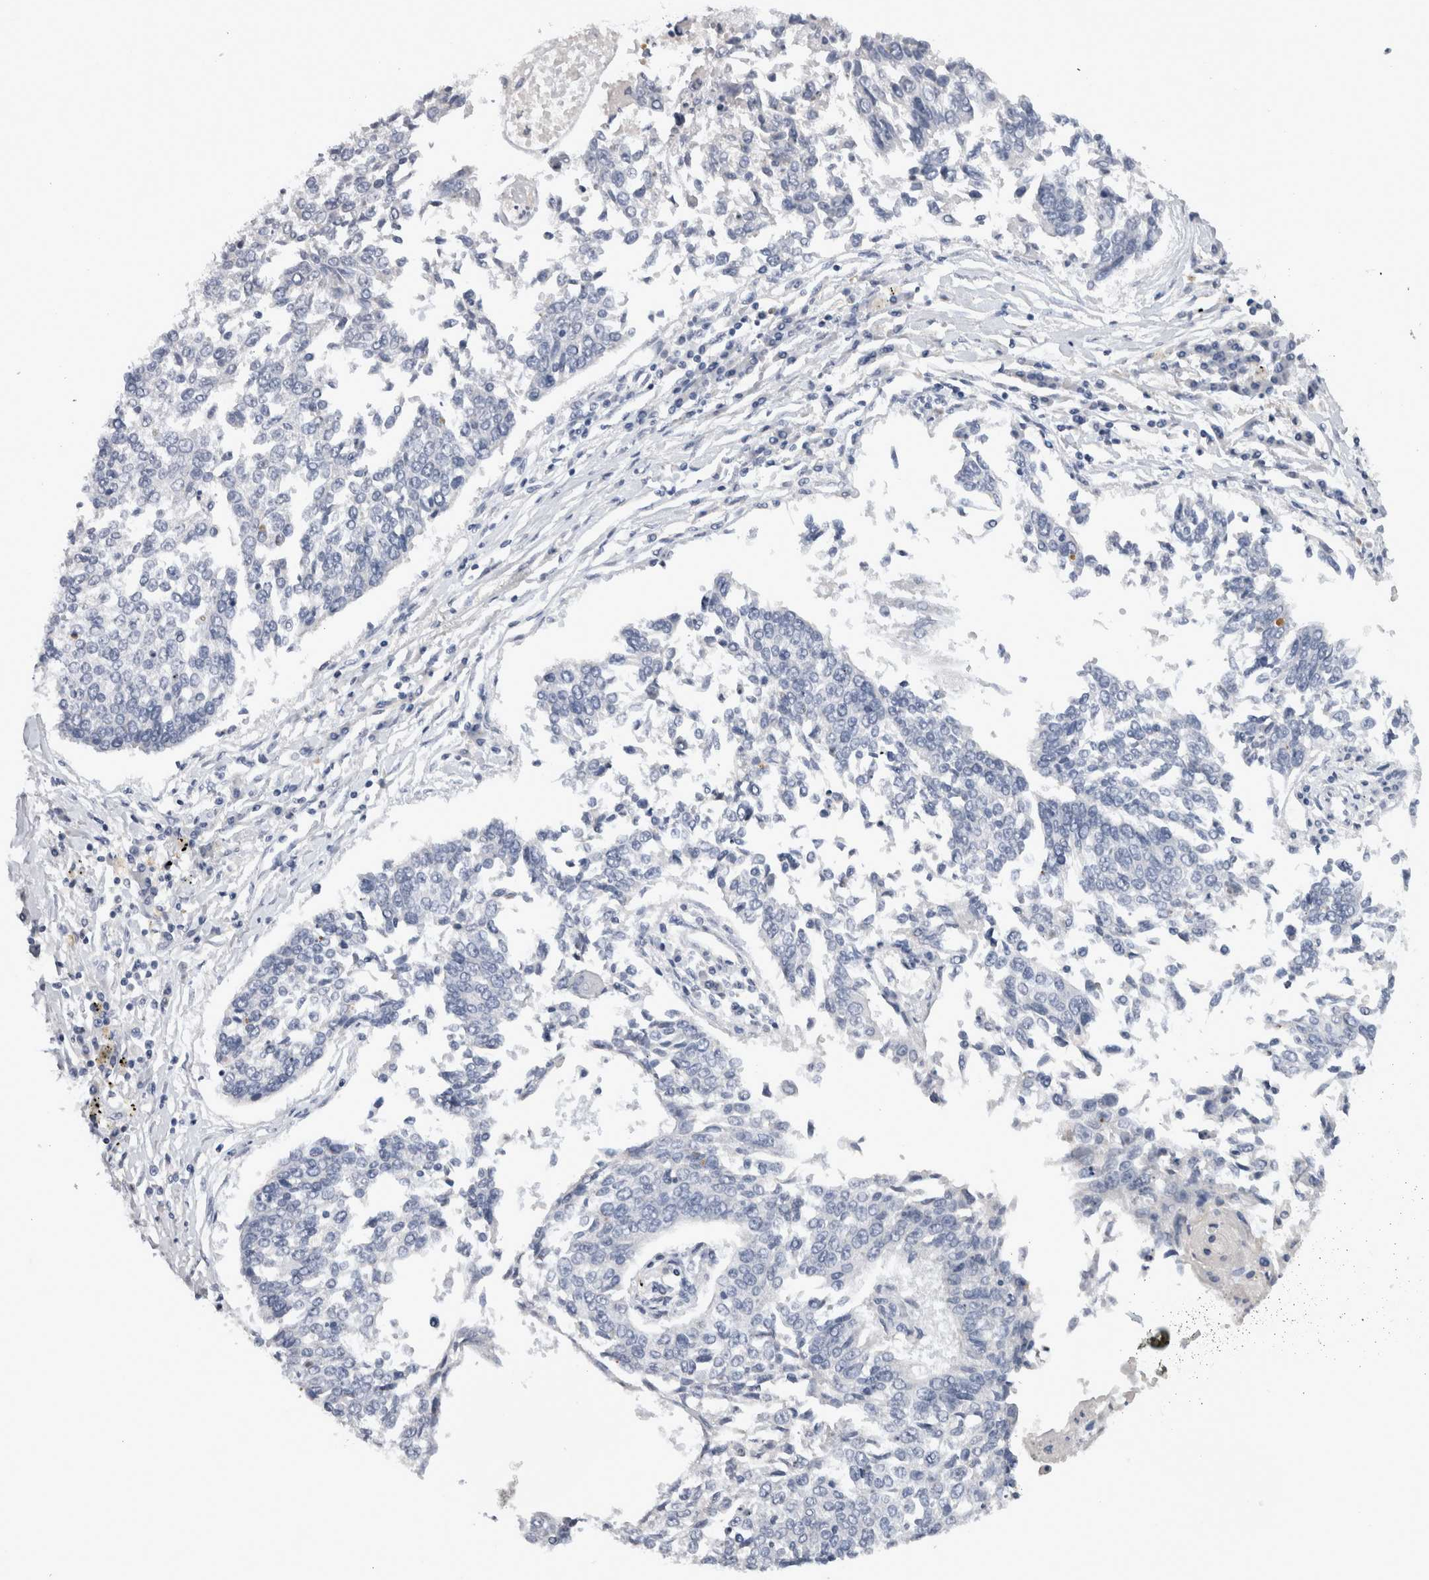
{"staining": {"intensity": "negative", "quantity": "none", "location": "none"}, "tissue": "lung cancer", "cell_type": "Tumor cells", "image_type": "cancer", "snomed": [{"axis": "morphology", "description": "Normal tissue, NOS"}, {"axis": "morphology", "description": "Squamous cell carcinoma, NOS"}, {"axis": "topography", "description": "Cartilage tissue"}, {"axis": "topography", "description": "Bronchus"}, {"axis": "topography", "description": "Lung"}, {"axis": "topography", "description": "Peripheral nerve tissue"}], "caption": "Histopathology image shows no protein staining in tumor cells of squamous cell carcinoma (lung) tissue.", "gene": "ADAM2", "patient": {"sex": "female", "age": 49}}